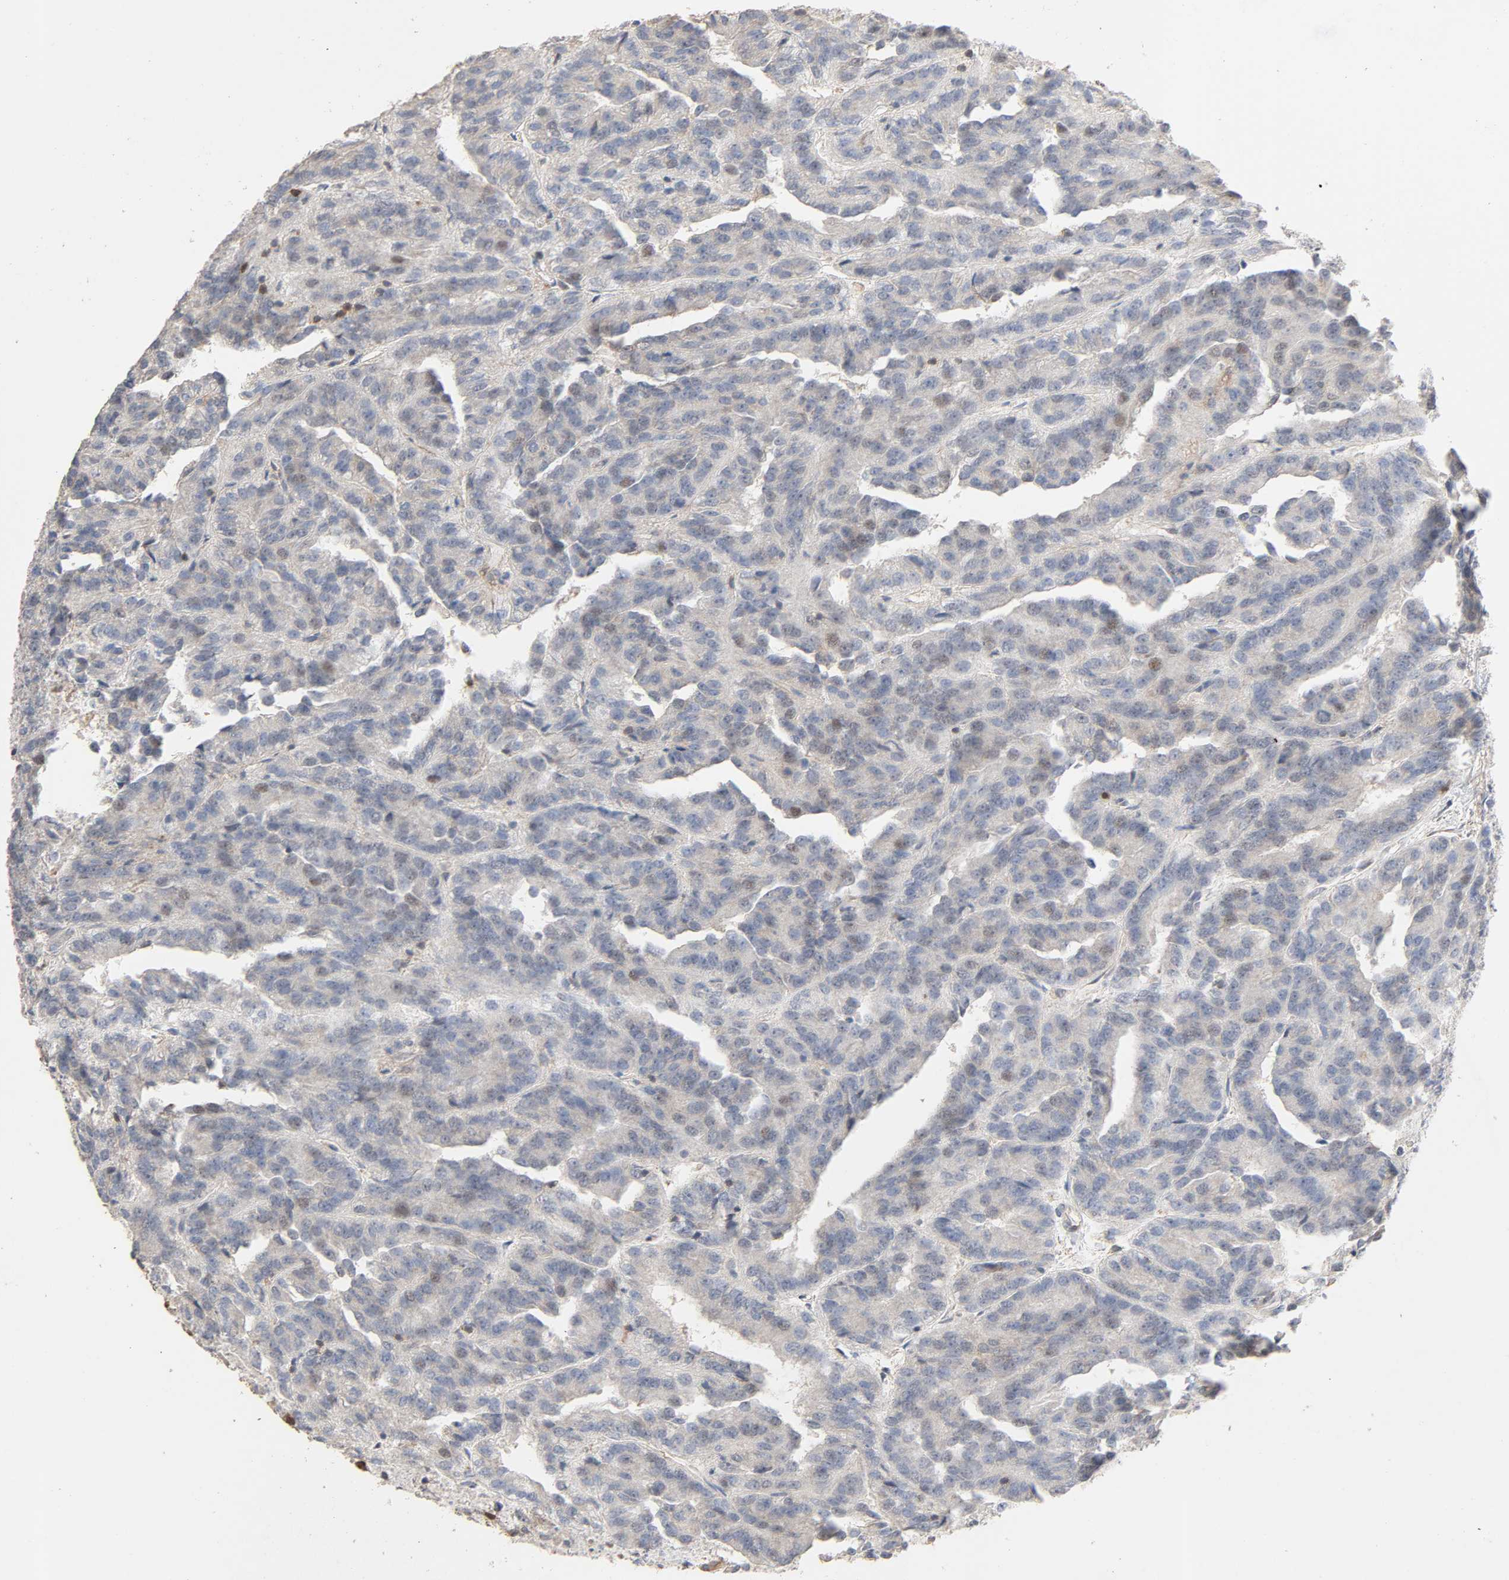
{"staining": {"intensity": "weak", "quantity": "25%-75%", "location": "cytoplasmic/membranous,nuclear"}, "tissue": "renal cancer", "cell_type": "Tumor cells", "image_type": "cancer", "snomed": [{"axis": "morphology", "description": "Adenocarcinoma, NOS"}, {"axis": "topography", "description": "Kidney"}], "caption": "IHC staining of renal cancer (adenocarcinoma), which exhibits low levels of weak cytoplasmic/membranous and nuclear staining in approximately 25%-75% of tumor cells indicating weak cytoplasmic/membranous and nuclear protein positivity. The staining was performed using DAB (3,3'-diaminobenzidine) (brown) for protein detection and nuclei were counterstained in hematoxylin (blue).", "gene": "CDK6", "patient": {"sex": "male", "age": 46}}